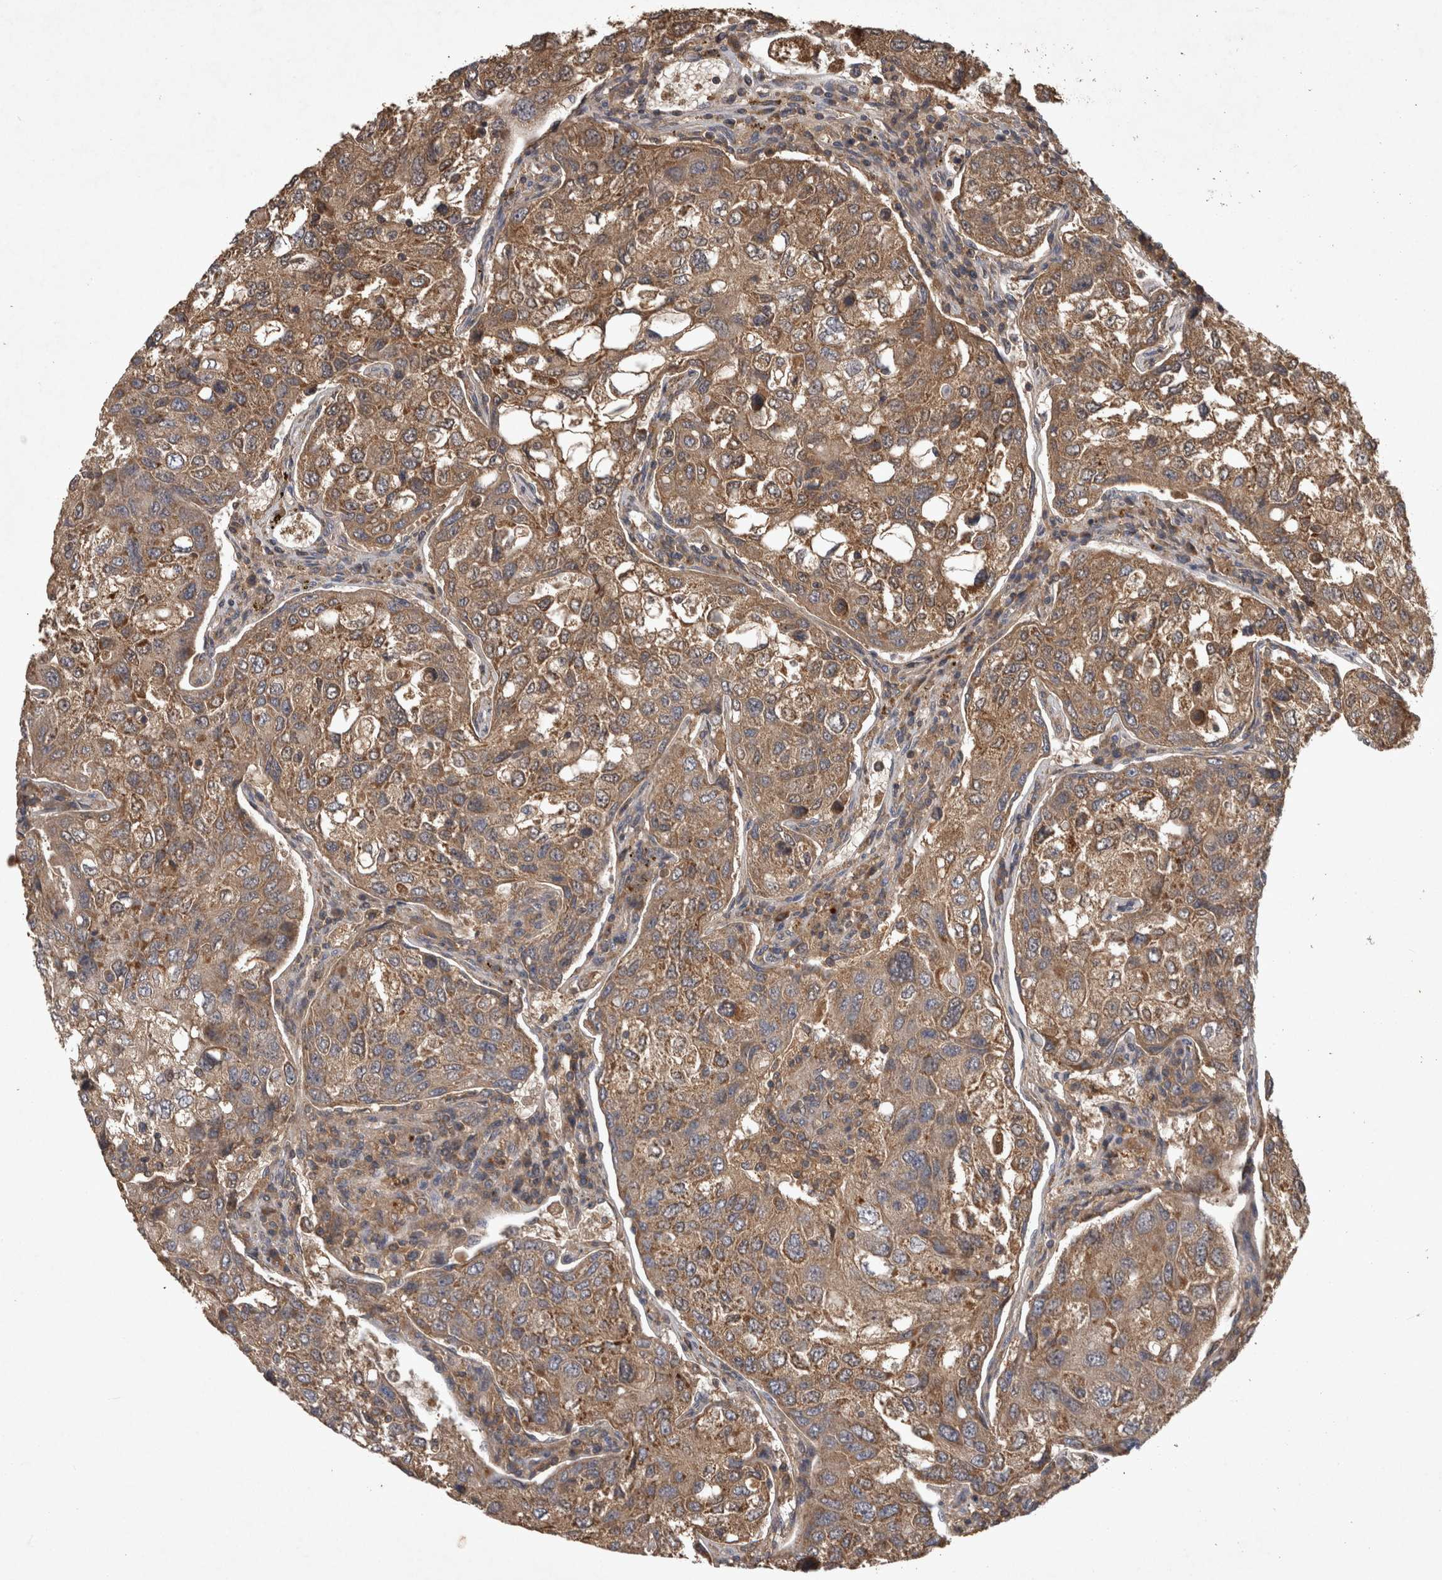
{"staining": {"intensity": "moderate", "quantity": ">75%", "location": "cytoplasmic/membranous"}, "tissue": "urothelial cancer", "cell_type": "Tumor cells", "image_type": "cancer", "snomed": [{"axis": "morphology", "description": "Urothelial carcinoma, High grade"}, {"axis": "topography", "description": "Lymph node"}, {"axis": "topography", "description": "Urinary bladder"}], "caption": "About >75% of tumor cells in human urothelial cancer reveal moderate cytoplasmic/membranous protein positivity as visualized by brown immunohistochemical staining.", "gene": "TRMT61B", "patient": {"sex": "male", "age": 51}}